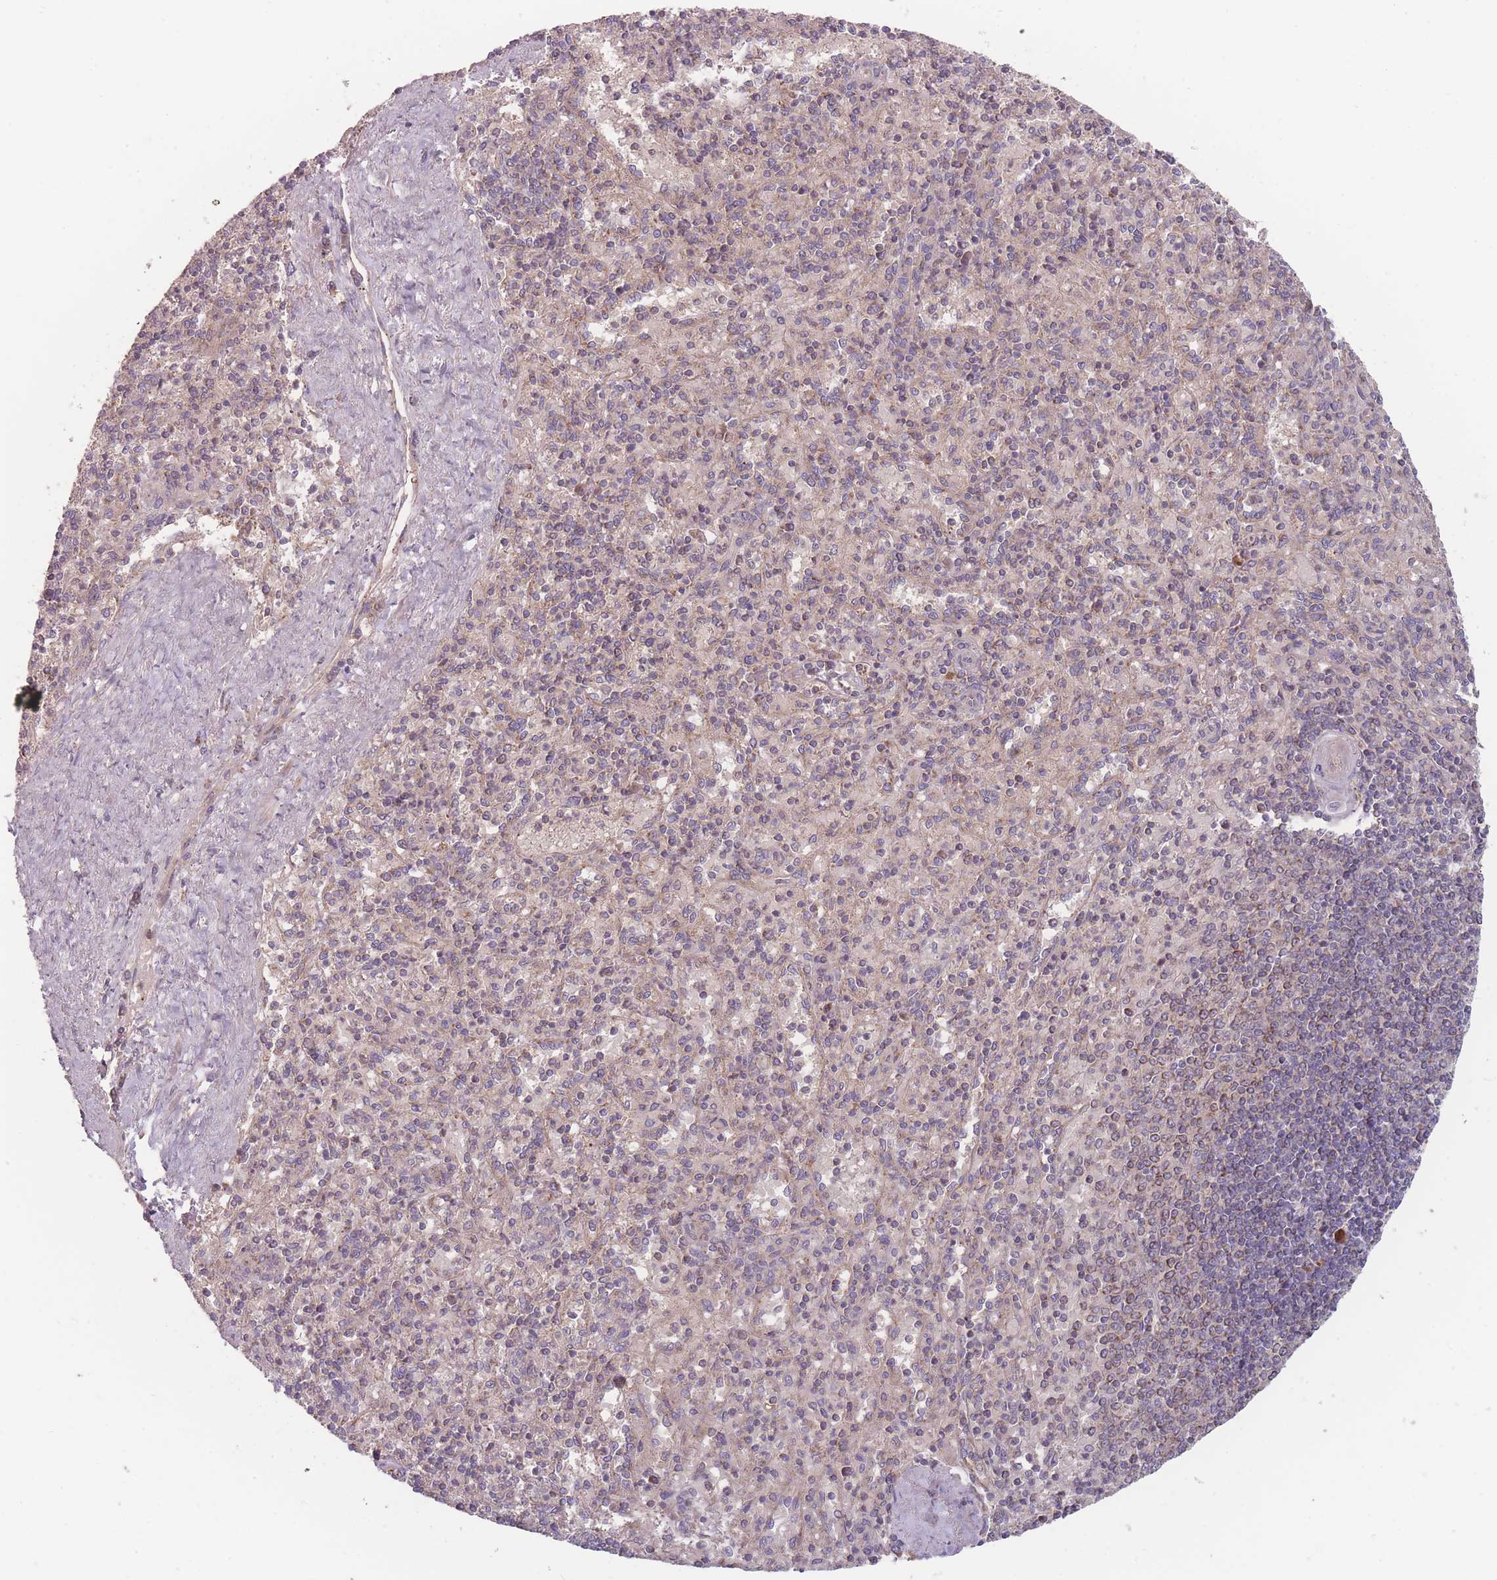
{"staining": {"intensity": "weak", "quantity": "25%-75%", "location": "cytoplasmic/membranous"}, "tissue": "spleen", "cell_type": "Cells in red pulp", "image_type": "normal", "snomed": [{"axis": "morphology", "description": "Normal tissue, NOS"}, {"axis": "topography", "description": "Spleen"}], "caption": "Spleen was stained to show a protein in brown. There is low levels of weak cytoplasmic/membranous staining in about 25%-75% of cells in red pulp. Nuclei are stained in blue.", "gene": "ATP5MGL", "patient": {"sex": "male", "age": 82}}